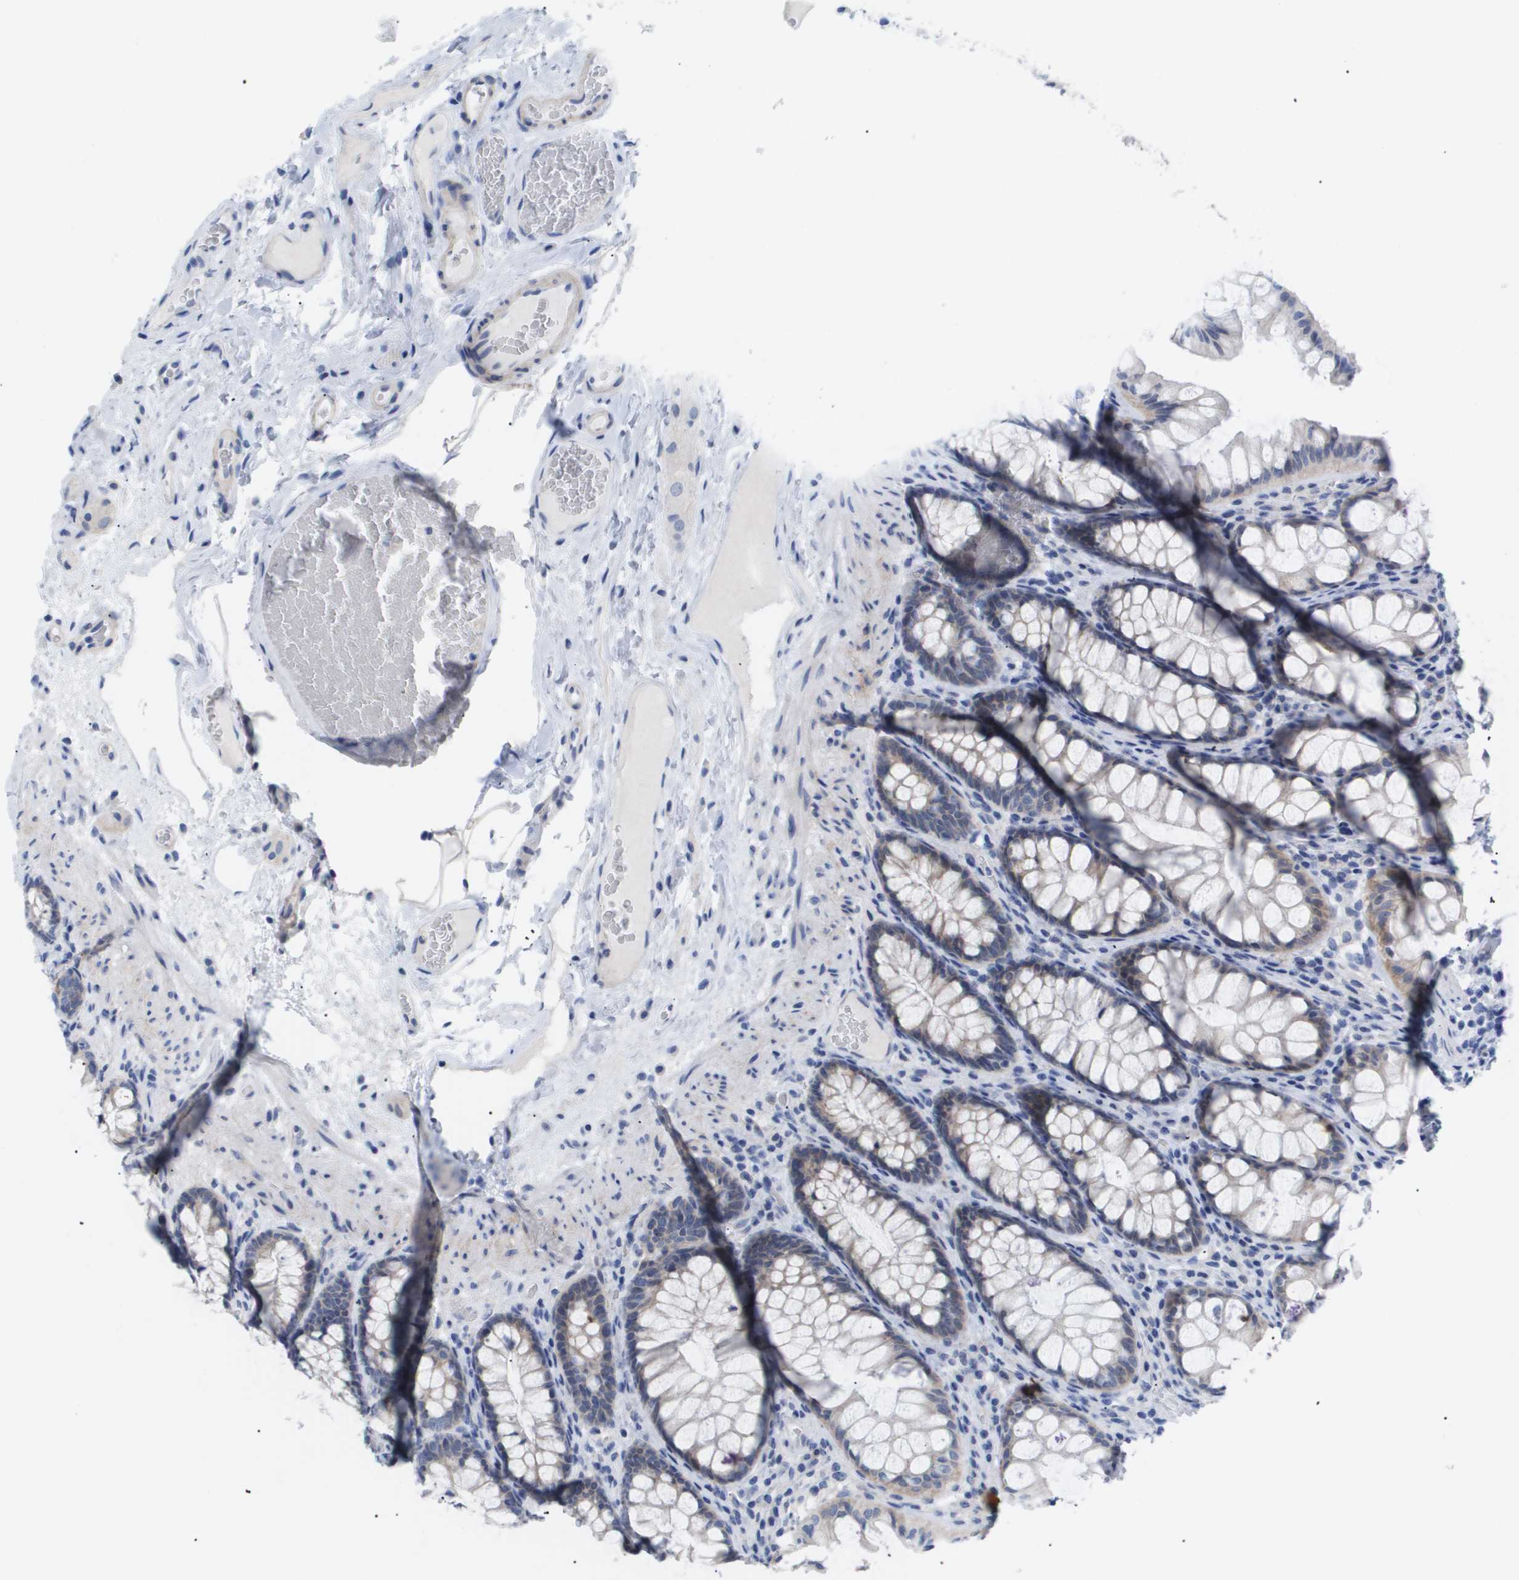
{"staining": {"intensity": "negative", "quantity": "none", "location": "none"}, "tissue": "colon", "cell_type": "Endothelial cells", "image_type": "normal", "snomed": [{"axis": "morphology", "description": "Normal tissue, NOS"}, {"axis": "topography", "description": "Colon"}], "caption": "Endothelial cells are negative for protein expression in unremarkable human colon. Brightfield microscopy of IHC stained with DAB (brown) and hematoxylin (blue), captured at high magnification.", "gene": "CAV3", "patient": {"sex": "female", "age": 55}}